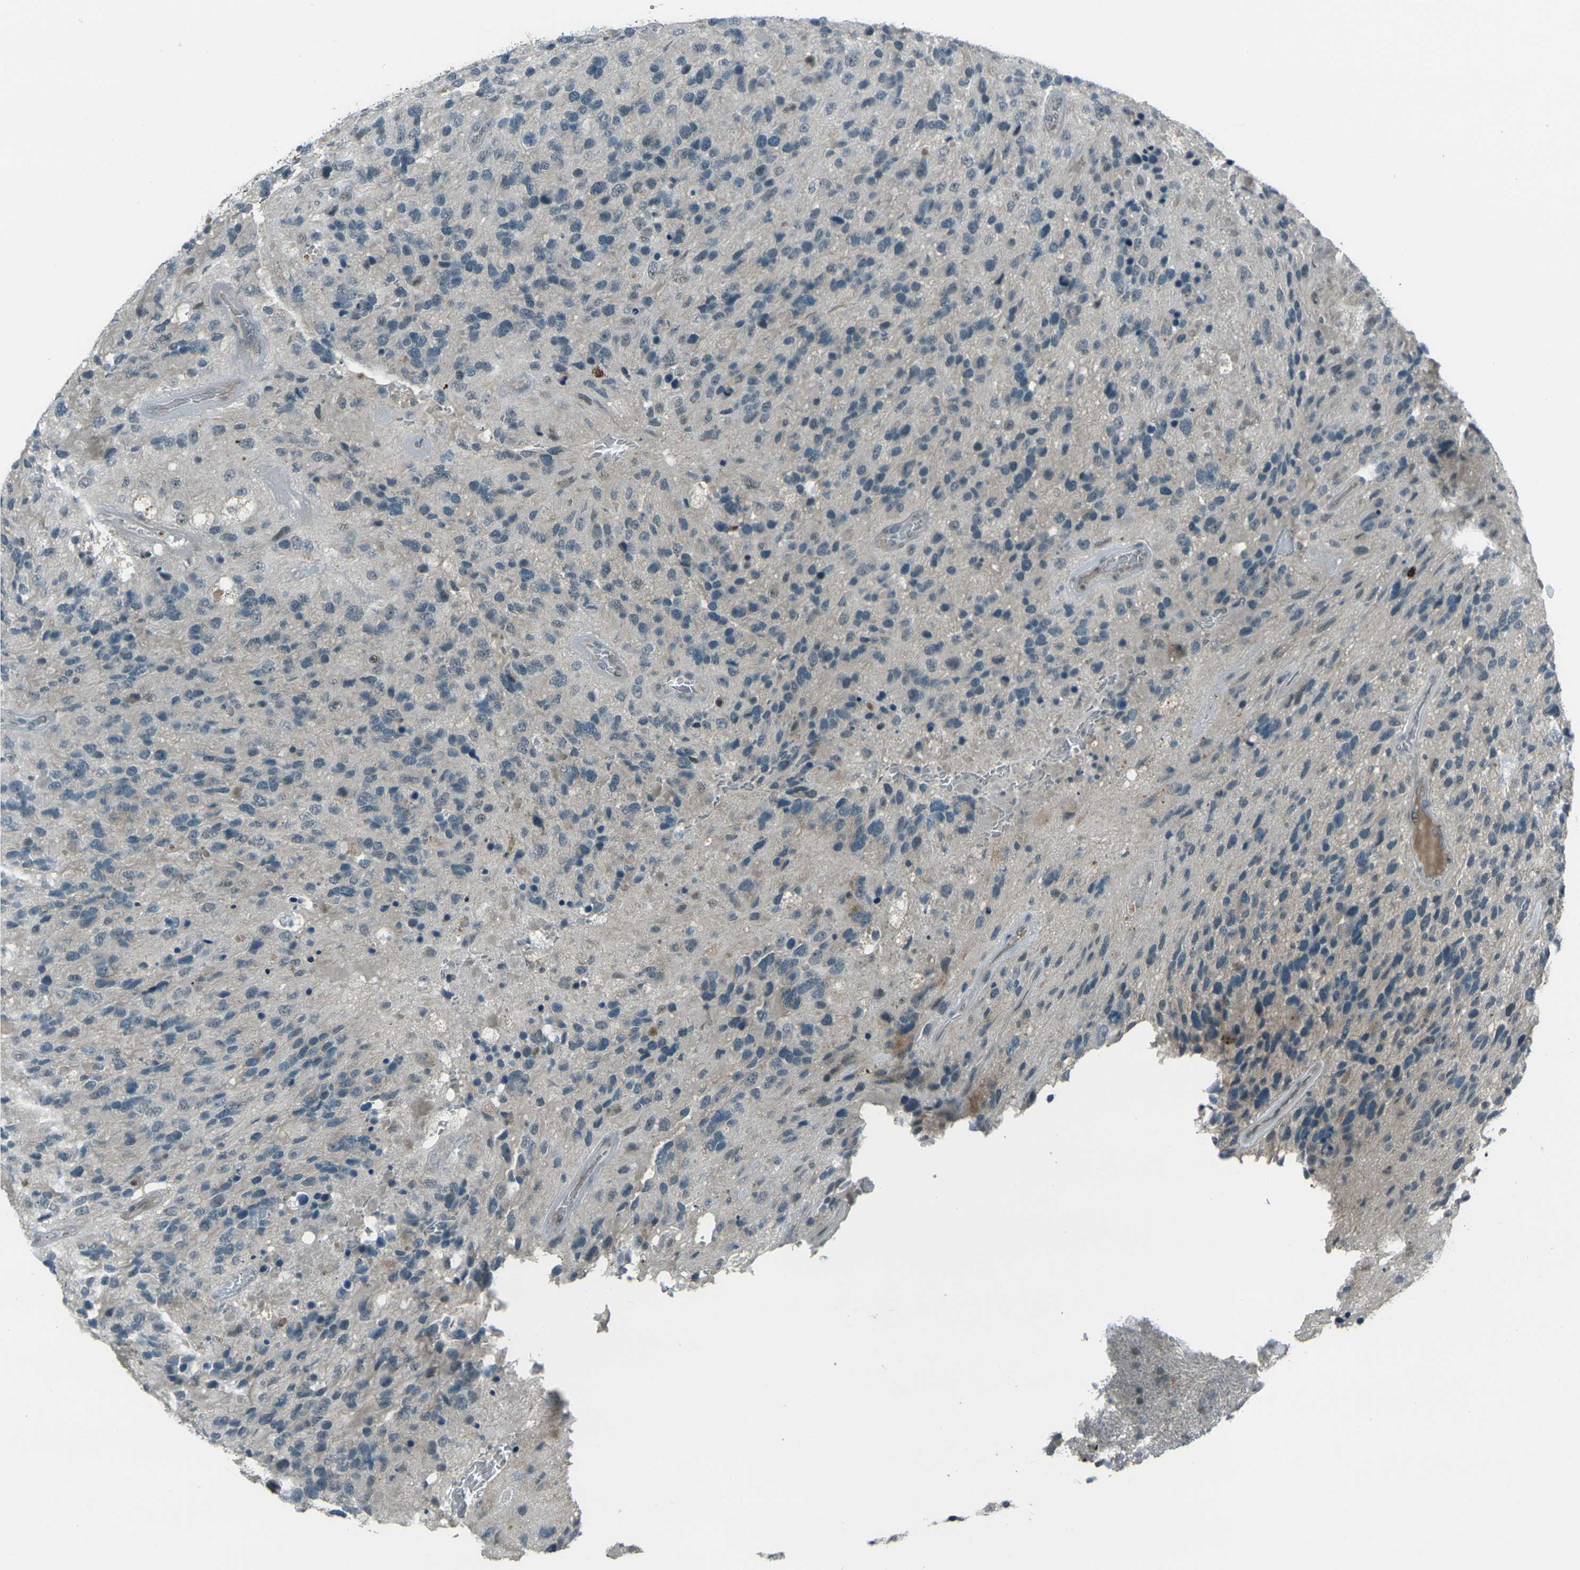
{"staining": {"intensity": "negative", "quantity": "none", "location": "none"}, "tissue": "glioma", "cell_type": "Tumor cells", "image_type": "cancer", "snomed": [{"axis": "morphology", "description": "Glioma, malignant, High grade"}, {"axis": "topography", "description": "Brain"}], "caption": "Immunohistochemistry of human malignant glioma (high-grade) shows no positivity in tumor cells. (DAB immunohistochemistry visualized using brightfield microscopy, high magnification).", "gene": "GPR19", "patient": {"sex": "female", "age": 58}}